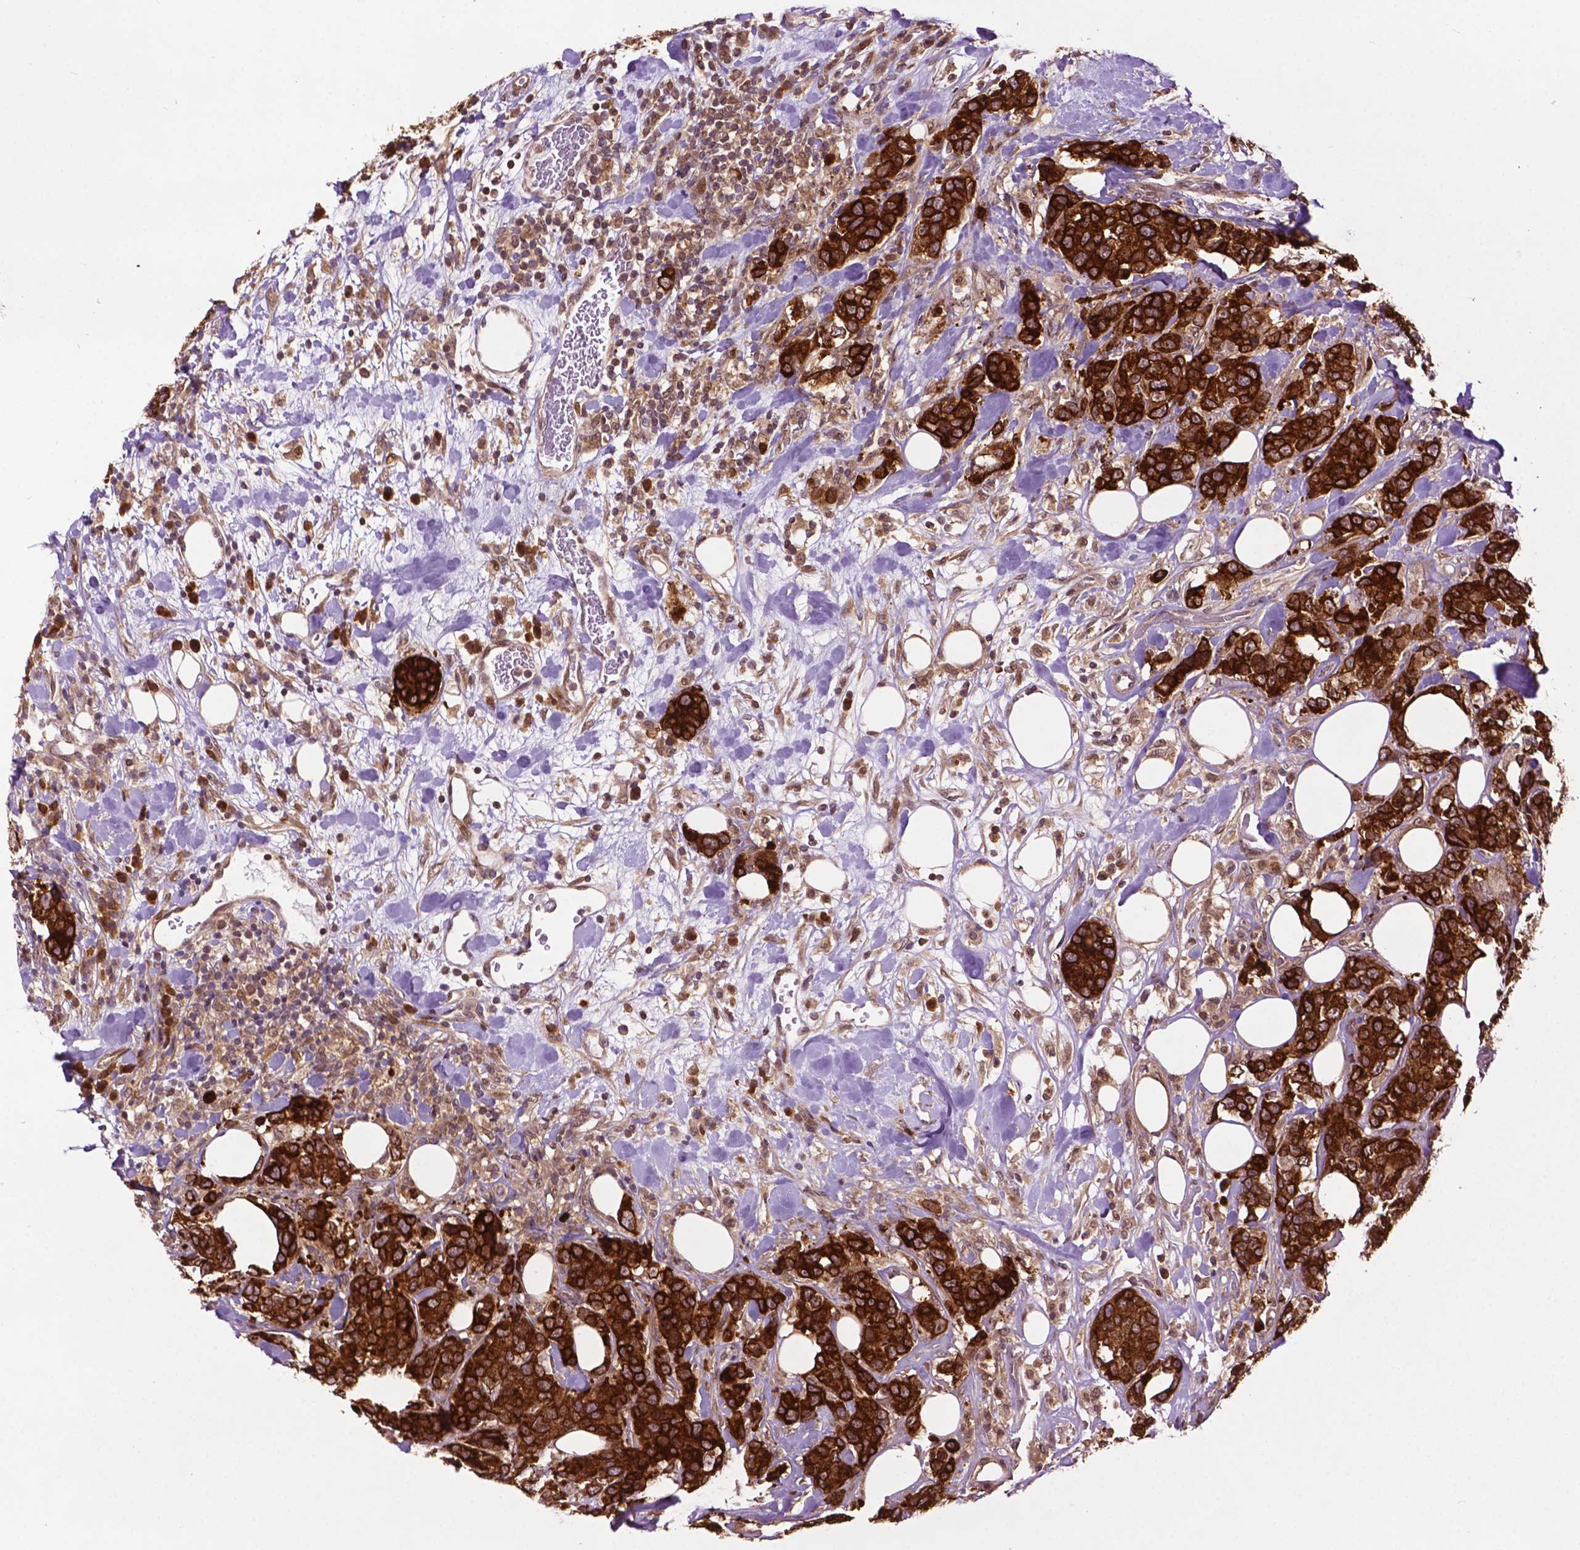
{"staining": {"intensity": "strong", "quantity": ">75%", "location": "cytoplasmic/membranous"}, "tissue": "breast cancer", "cell_type": "Tumor cells", "image_type": "cancer", "snomed": [{"axis": "morphology", "description": "Lobular carcinoma"}, {"axis": "topography", "description": "Breast"}], "caption": "The immunohistochemical stain shows strong cytoplasmic/membranous staining in tumor cells of breast cancer (lobular carcinoma) tissue.", "gene": "TMX2", "patient": {"sex": "female", "age": 59}}